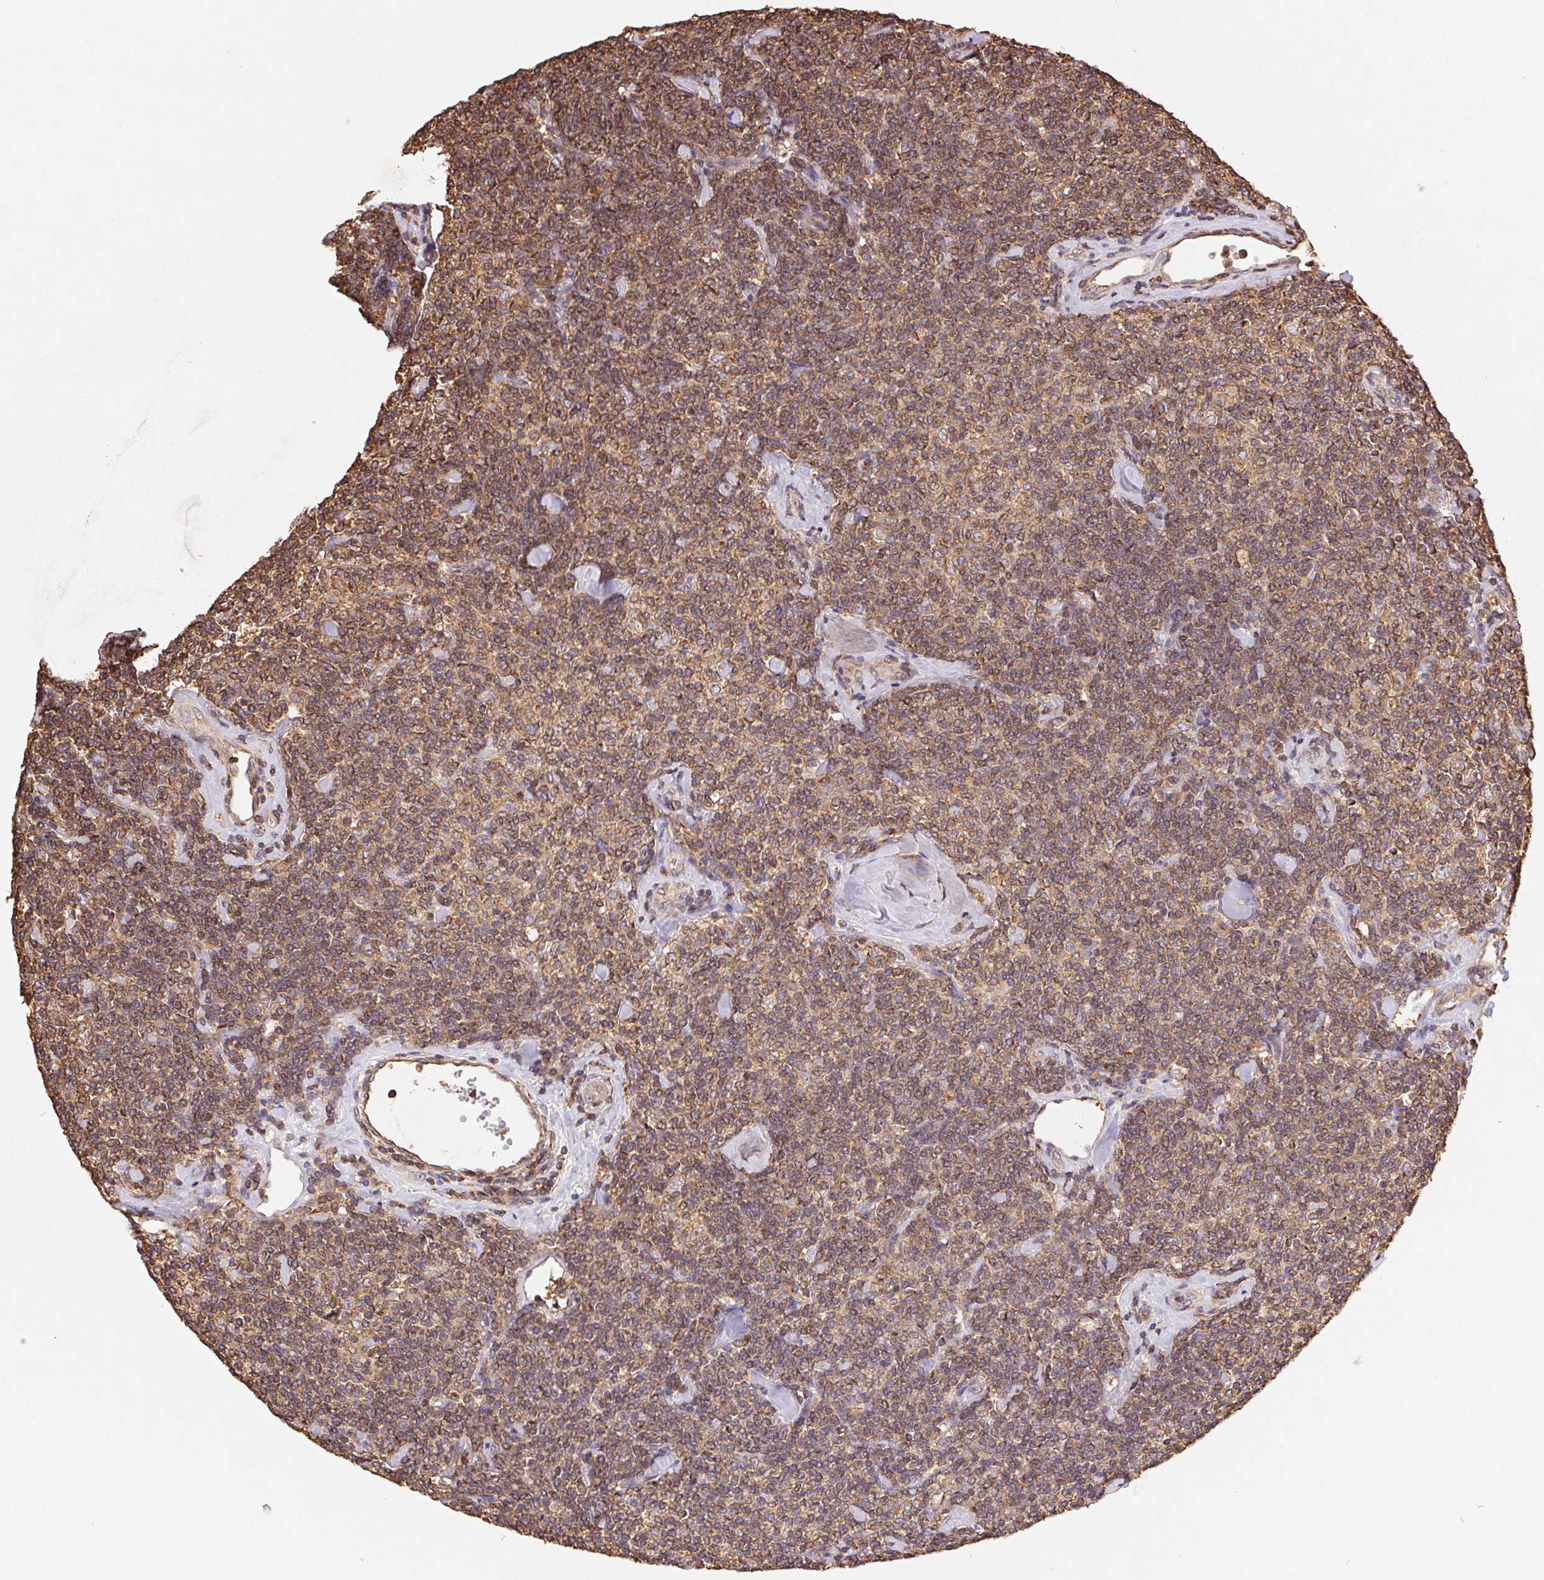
{"staining": {"intensity": "moderate", "quantity": ">75%", "location": "cytoplasmic/membranous"}, "tissue": "lymphoma", "cell_type": "Tumor cells", "image_type": "cancer", "snomed": [{"axis": "morphology", "description": "Malignant lymphoma, non-Hodgkin's type, Low grade"}, {"axis": "topography", "description": "Lymph node"}], "caption": "Moderate cytoplasmic/membranous protein positivity is appreciated in approximately >75% of tumor cells in low-grade malignant lymphoma, non-Hodgkin's type.", "gene": "ATG10", "patient": {"sex": "female", "age": 56}}